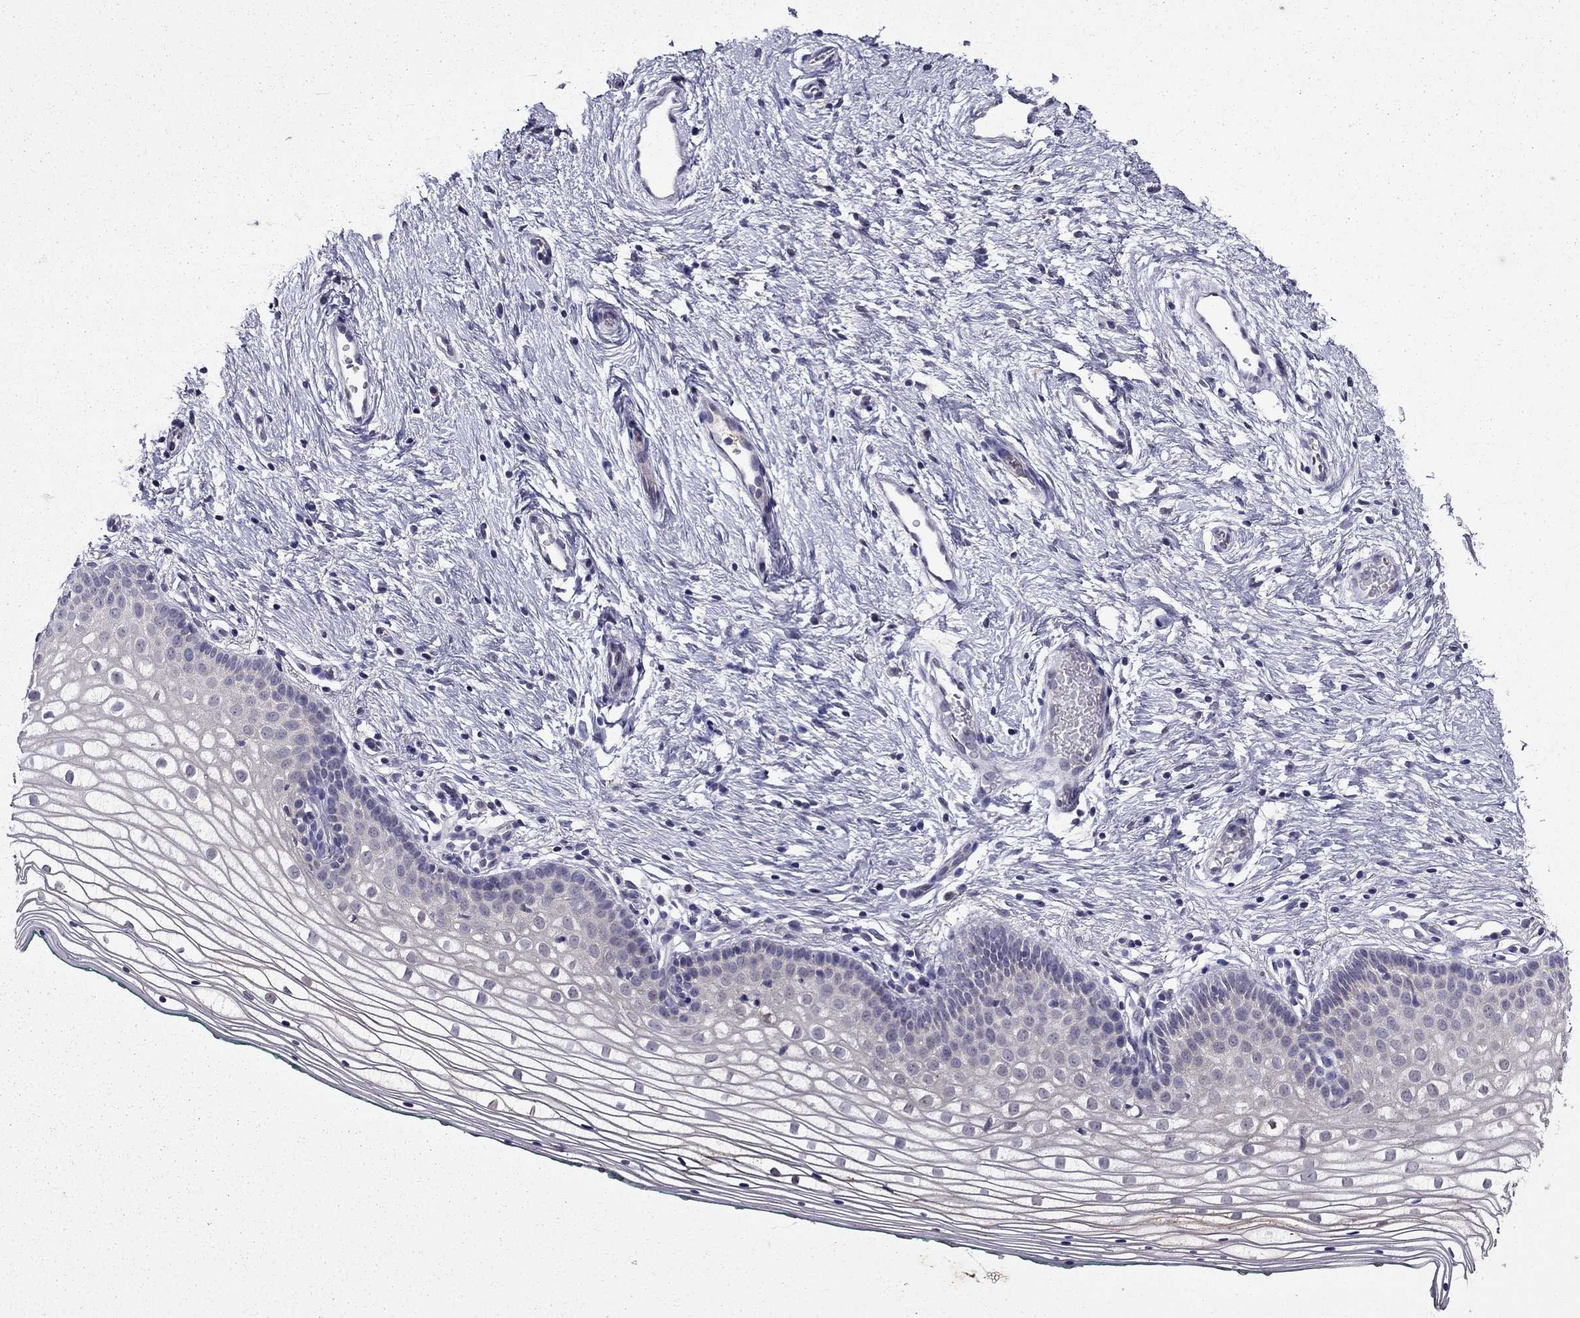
{"staining": {"intensity": "negative", "quantity": "none", "location": "none"}, "tissue": "vagina", "cell_type": "Squamous epithelial cells", "image_type": "normal", "snomed": [{"axis": "morphology", "description": "Normal tissue, NOS"}, {"axis": "topography", "description": "Vagina"}], "caption": "Immunohistochemical staining of benign human vagina shows no significant expression in squamous epithelial cells. (Stains: DAB (3,3'-diaminobenzidine) immunohistochemistry with hematoxylin counter stain, Microscopy: brightfield microscopy at high magnification).", "gene": "DUSP15", "patient": {"sex": "female", "age": 36}}